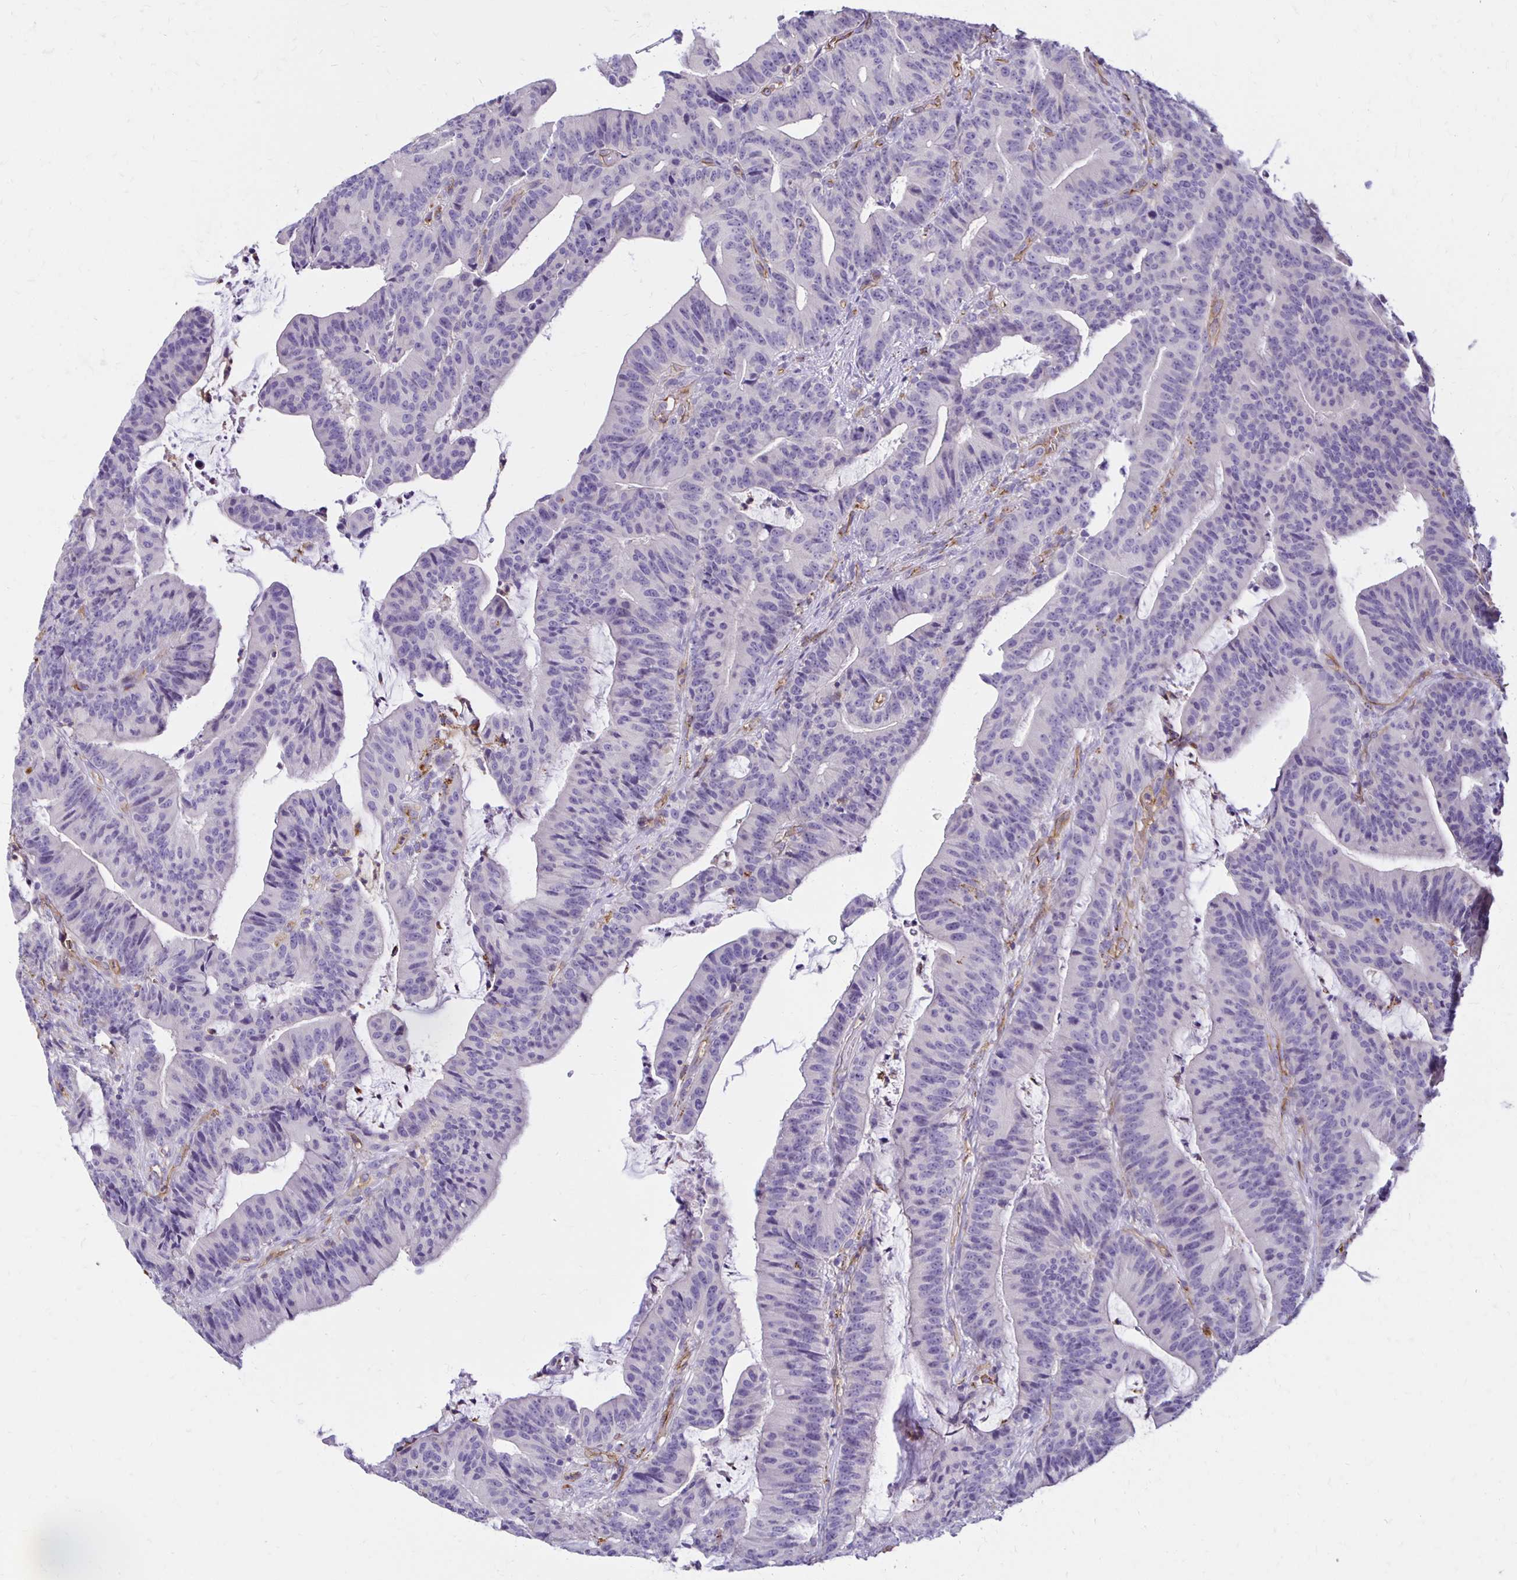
{"staining": {"intensity": "negative", "quantity": "none", "location": "none"}, "tissue": "colorectal cancer", "cell_type": "Tumor cells", "image_type": "cancer", "snomed": [{"axis": "morphology", "description": "Adenocarcinoma, NOS"}, {"axis": "topography", "description": "Colon"}], "caption": "DAB (3,3'-diaminobenzidine) immunohistochemical staining of adenocarcinoma (colorectal) demonstrates no significant expression in tumor cells. The staining is performed using DAB brown chromogen with nuclei counter-stained in using hematoxylin.", "gene": "TTYH1", "patient": {"sex": "female", "age": 78}}